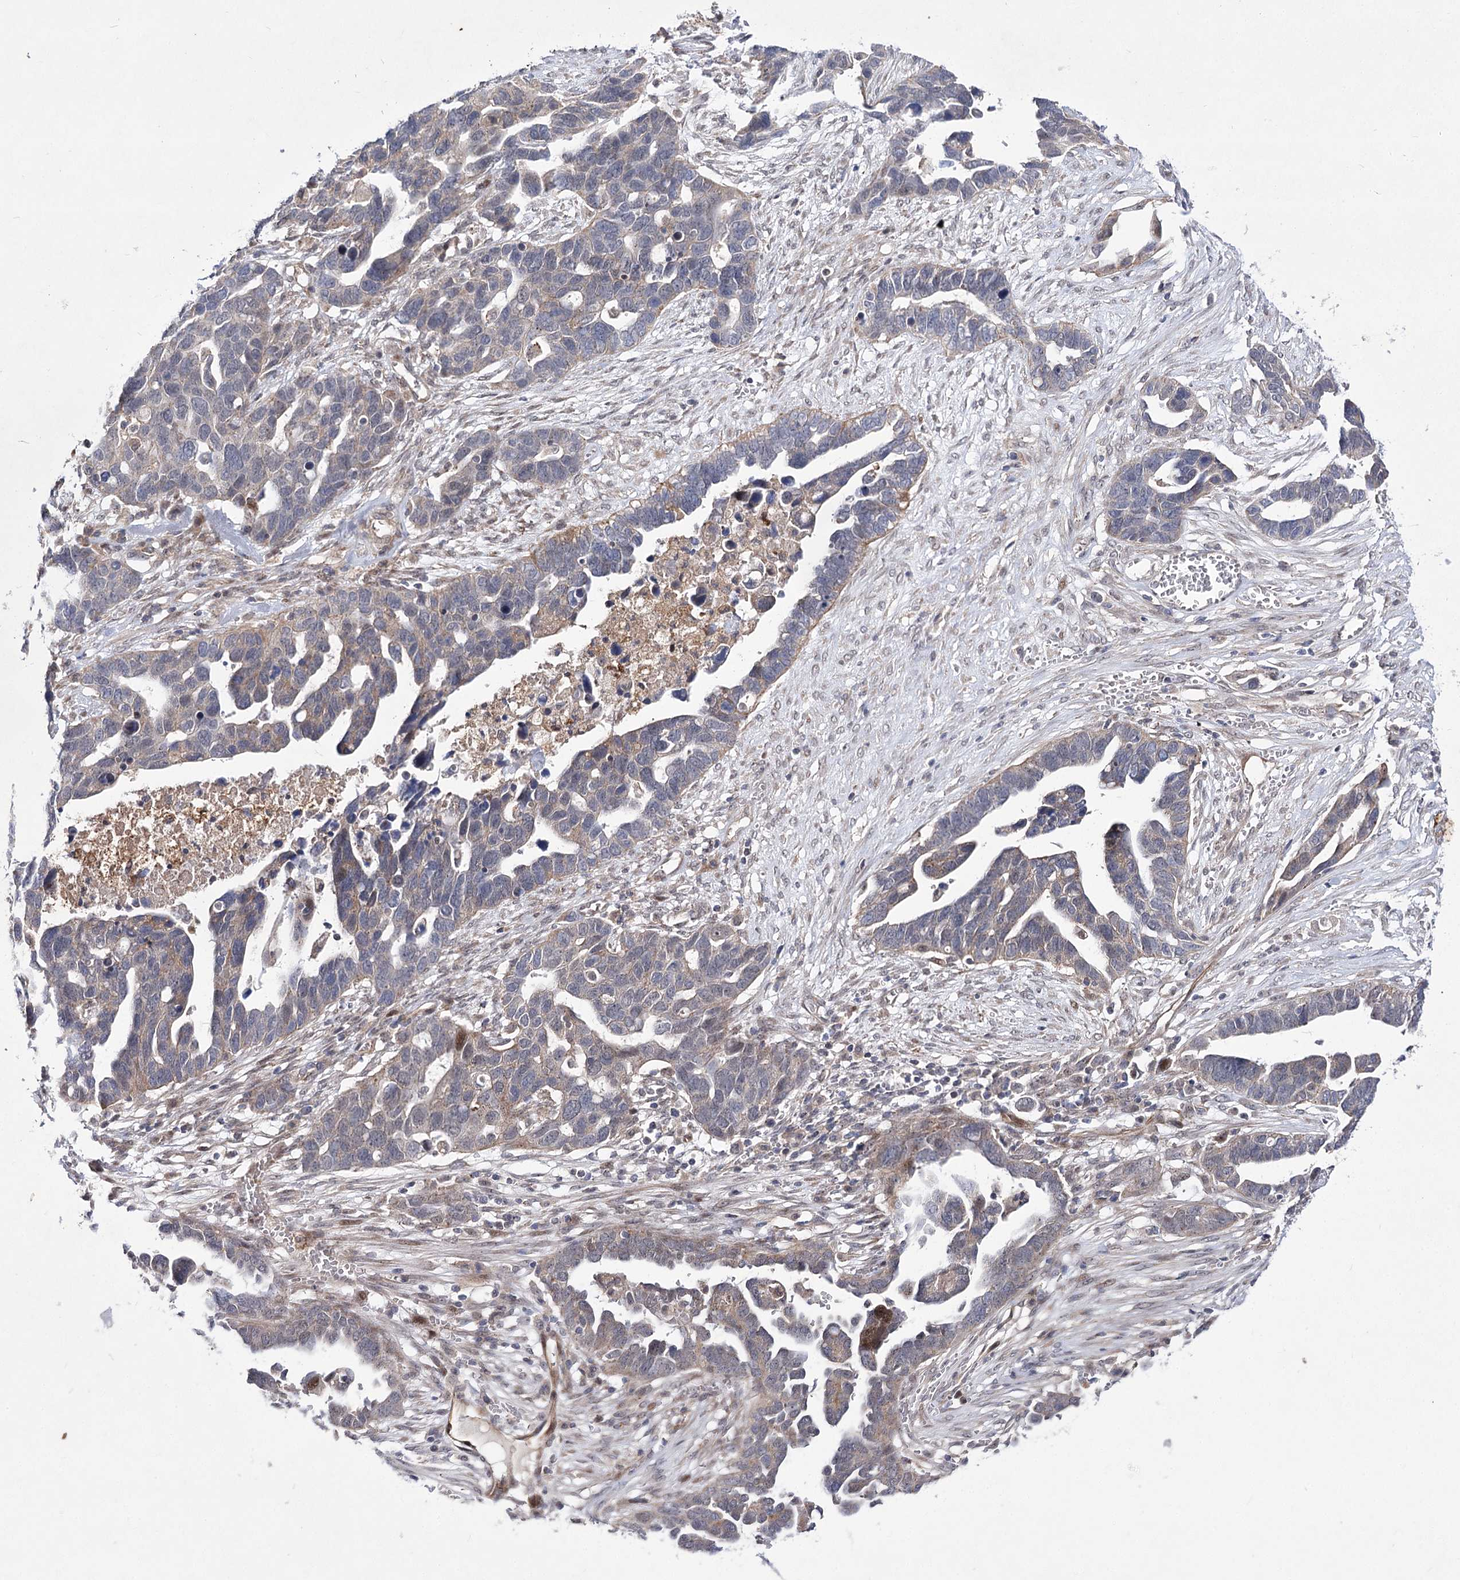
{"staining": {"intensity": "weak", "quantity": "25%-75%", "location": "cytoplasmic/membranous"}, "tissue": "ovarian cancer", "cell_type": "Tumor cells", "image_type": "cancer", "snomed": [{"axis": "morphology", "description": "Cystadenocarcinoma, serous, NOS"}, {"axis": "topography", "description": "Ovary"}], "caption": "Protein expression analysis of ovarian serous cystadenocarcinoma demonstrates weak cytoplasmic/membranous staining in approximately 25%-75% of tumor cells.", "gene": "ARHGAP32", "patient": {"sex": "female", "age": 54}}